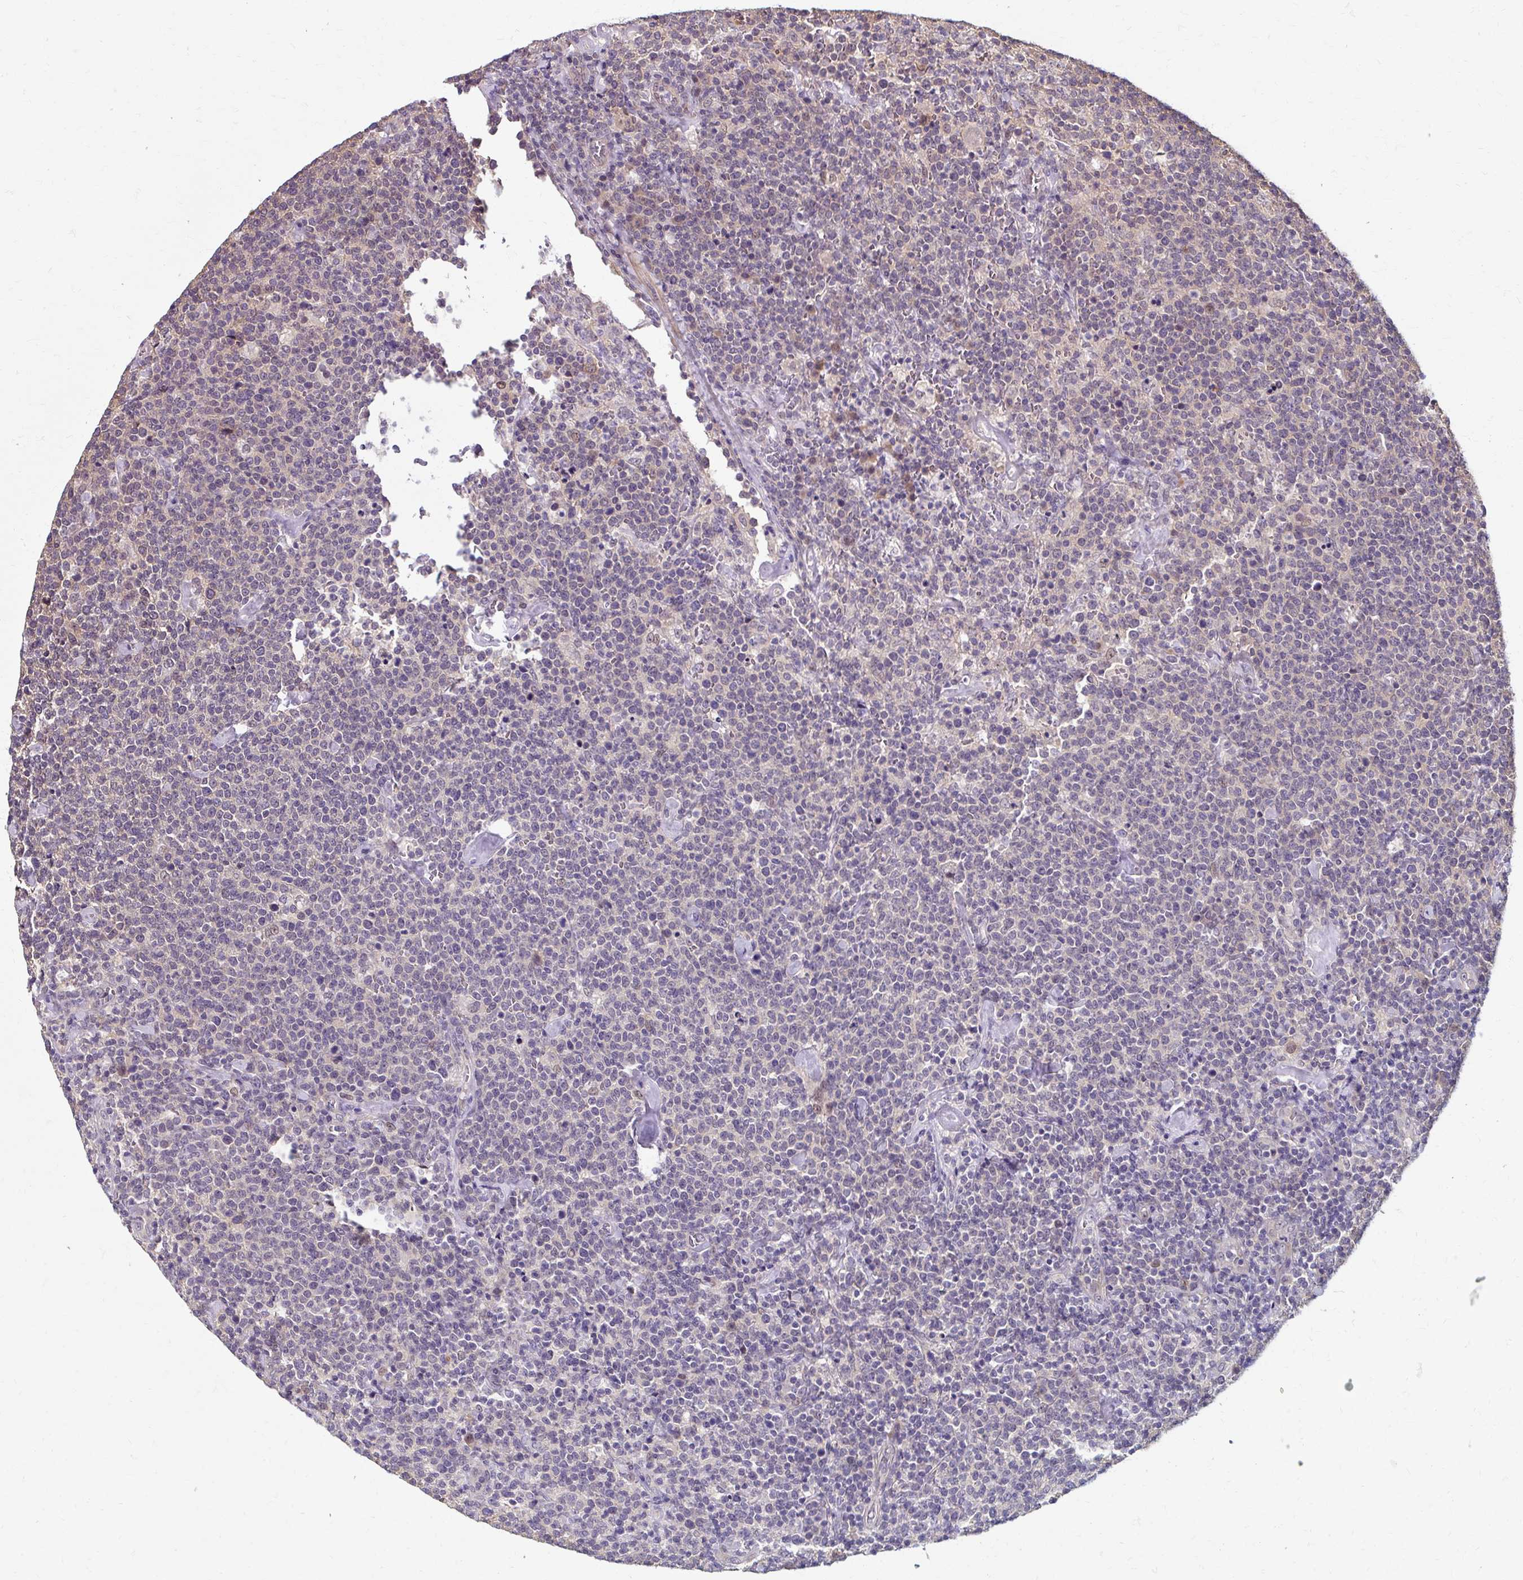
{"staining": {"intensity": "negative", "quantity": "none", "location": "none"}, "tissue": "lymphoma", "cell_type": "Tumor cells", "image_type": "cancer", "snomed": [{"axis": "morphology", "description": "Malignant lymphoma, non-Hodgkin's type, High grade"}, {"axis": "topography", "description": "Lymph node"}], "caption": "An image of human malignant lymphoma, non-Hodgkin's type (high-grade) is negative for staining in tumor cells. (Stains: DAB (3,3'-diaminobenzidine) immunohistochemistry (IHC) with hematoxylin counter stain, Microscopy: brightfield microscopy at high magnification).", "gene": "ZNF555", "patient": {"sex": "male", "age": 61}}